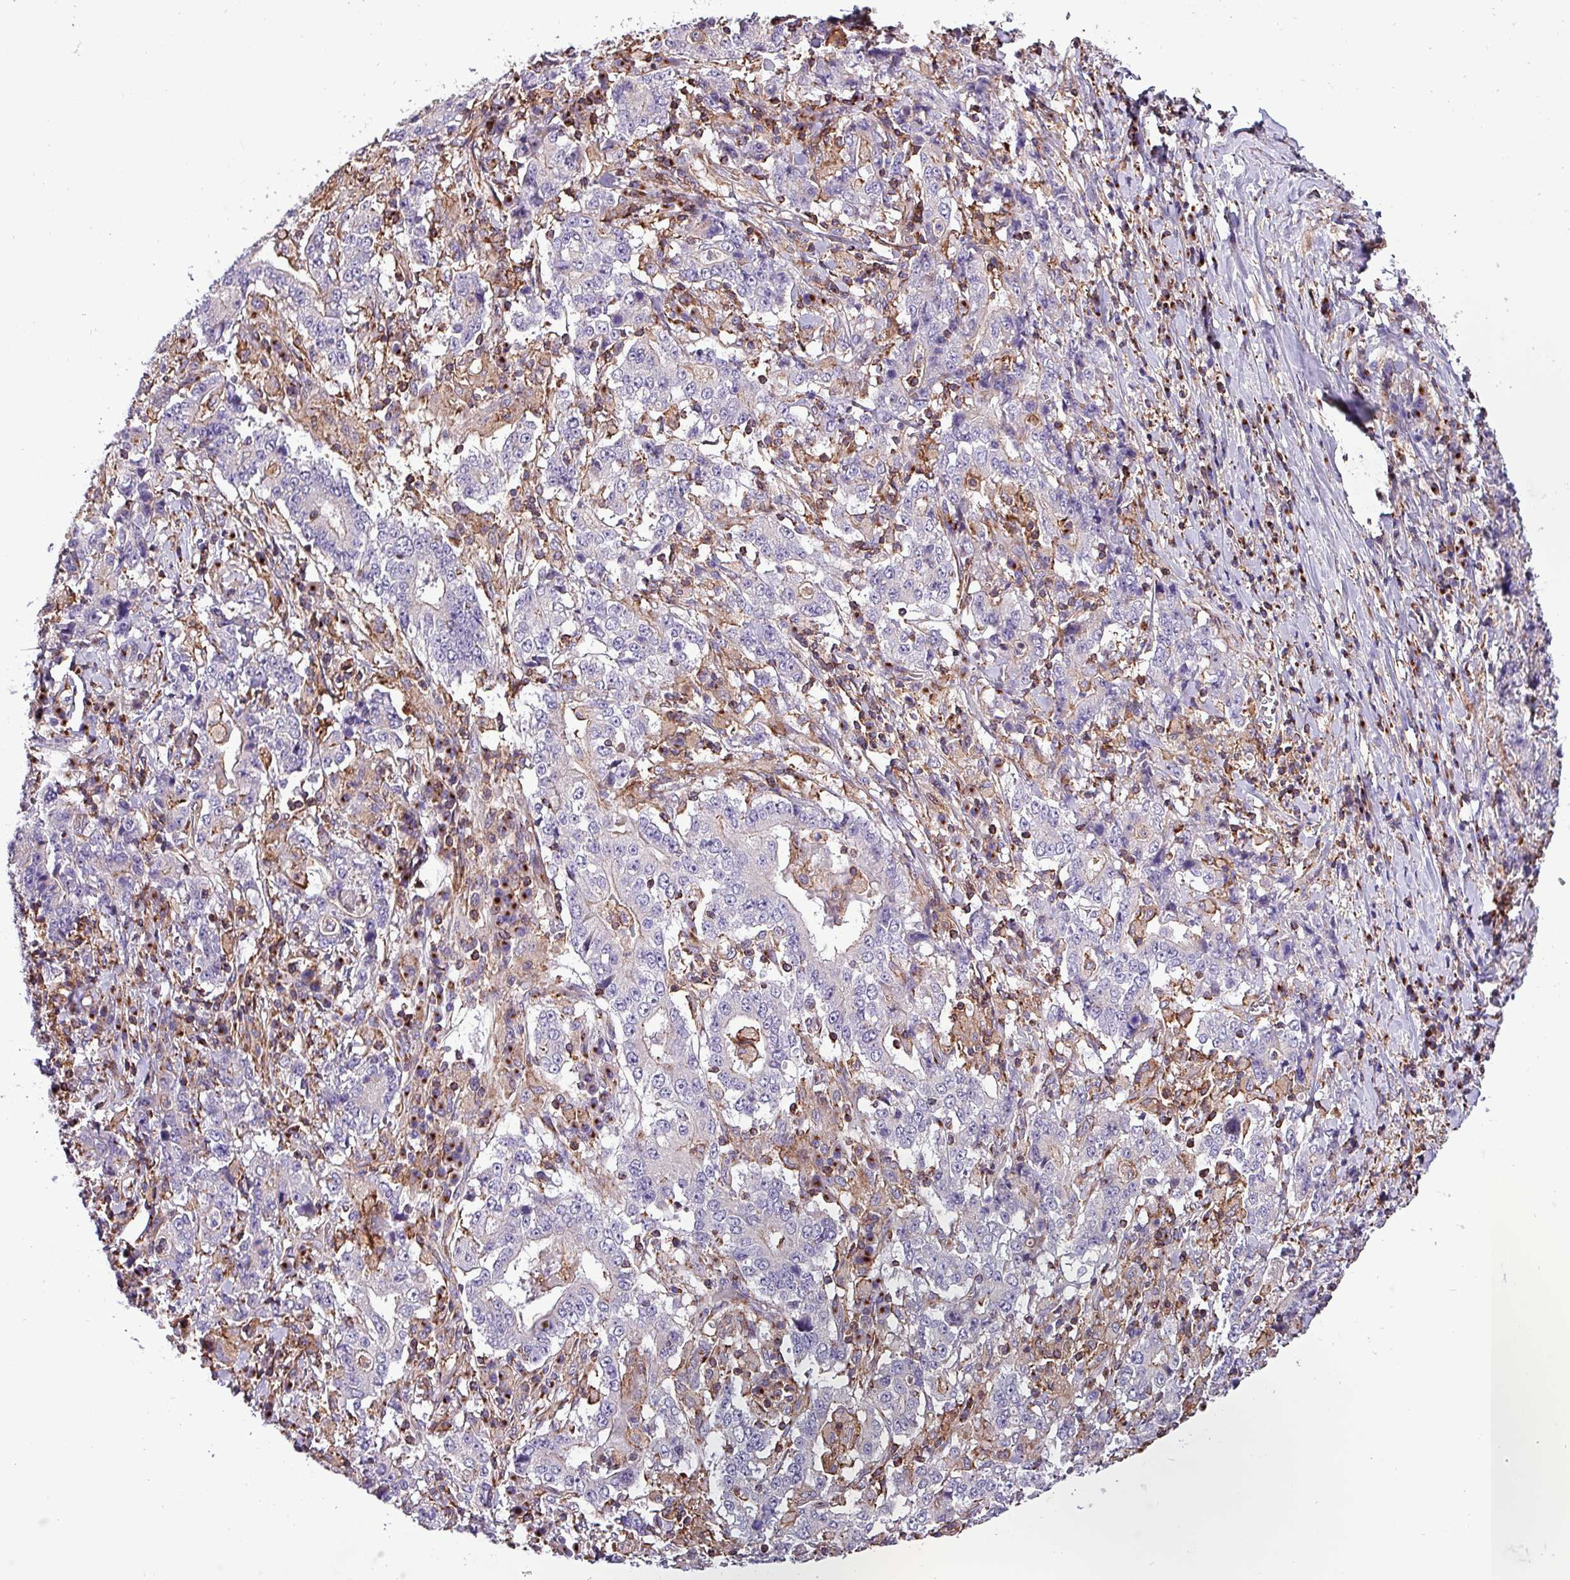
{"staining": {"intensity": "negative", "quantity": "none", "location": "none"}, "tissue": "stomach cancer", "cell_type": "Tumor cells", "image_type": "cancer", "snomed": [{"axis": "morphology", "description": "Normal tissue, NOS"}, {"axis": "morphology", "description": "Adenocarcinoma, NOS"}, {"axis": "topography", "description": "Stomach, upper"}, {"axis": "topography", "description": "Stomach"}], "caption": "Immunohistochemical staining of human stomach cancer exhibits no significant expression in tumor cells.", "gene": "VAMP4", "patient": {"sex": "male", "age": 59}}